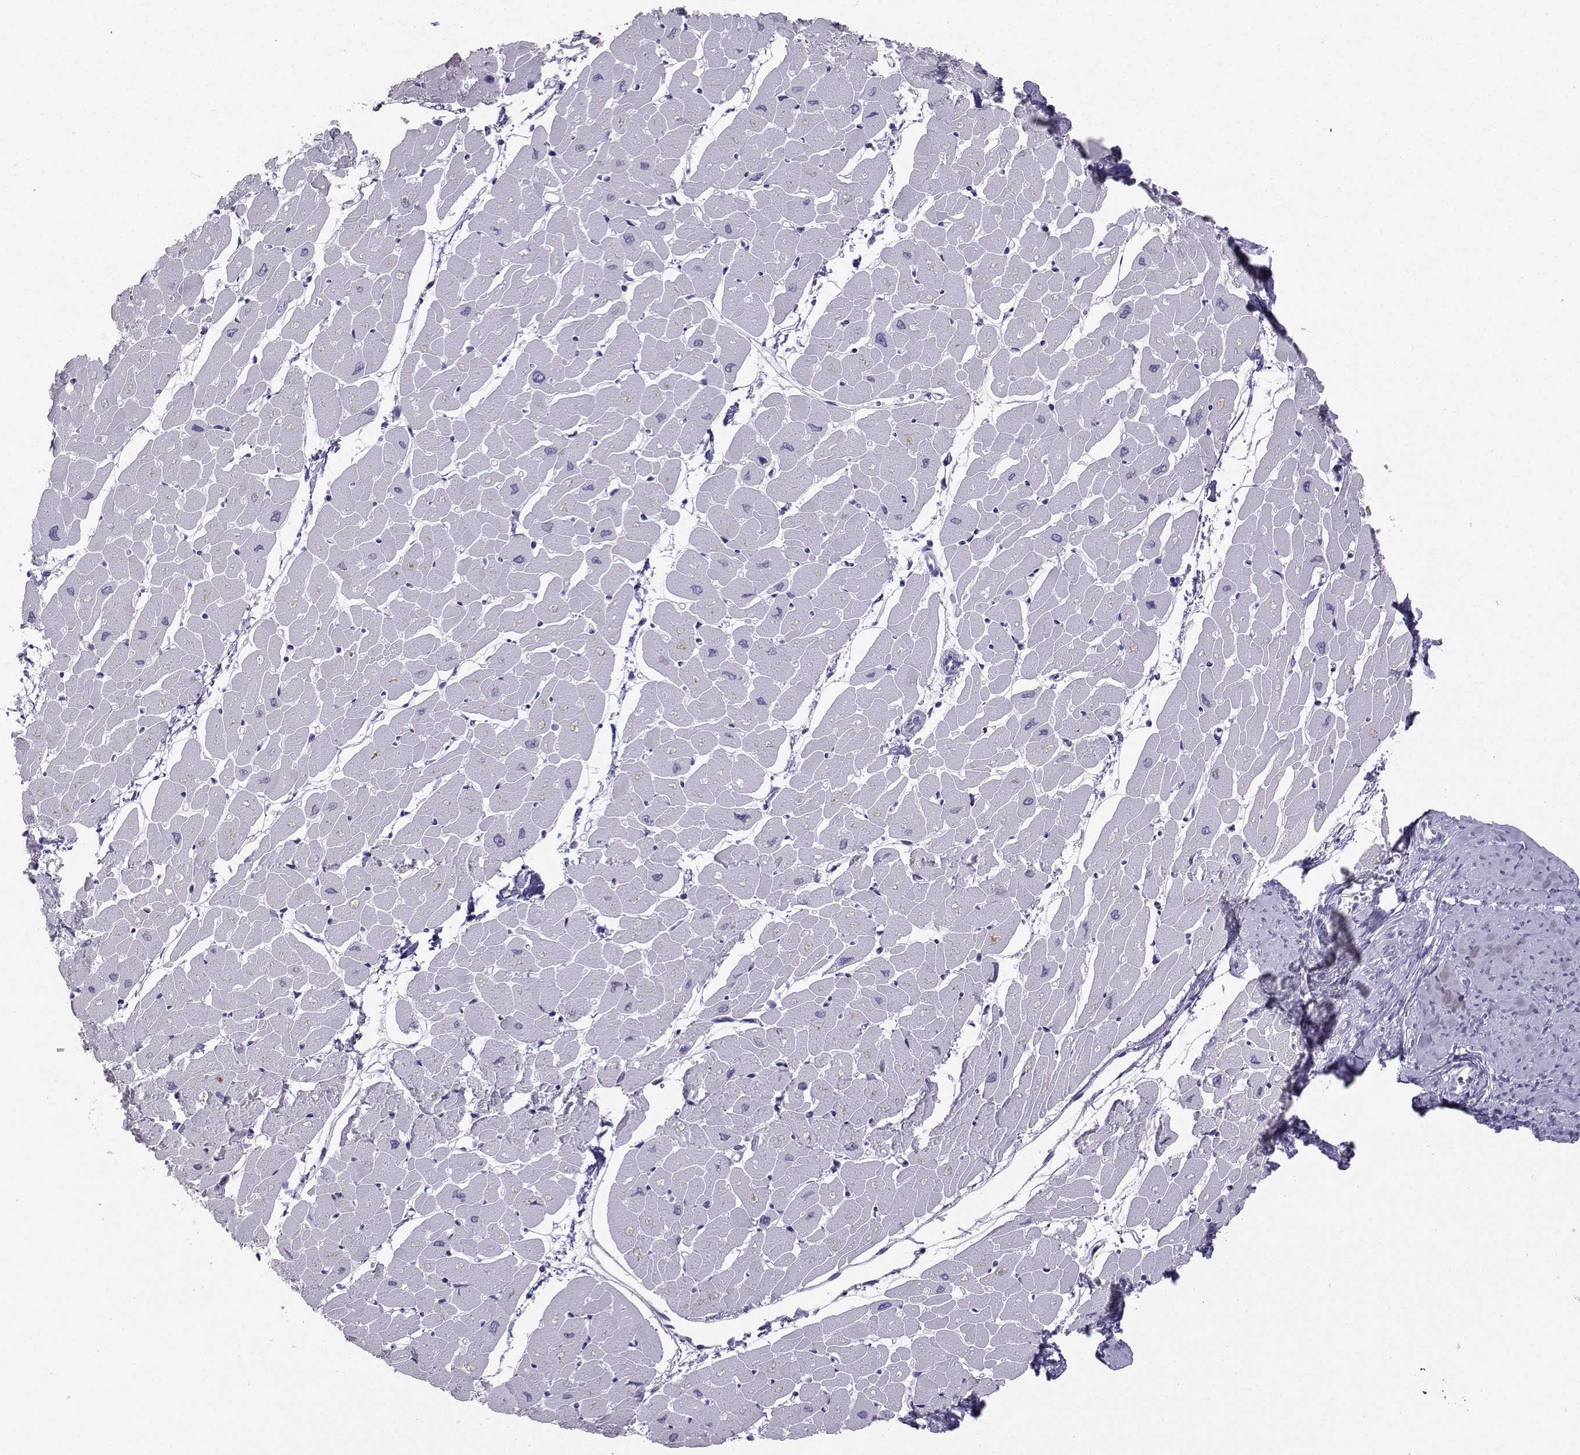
{"staining": {"intensity": "negative", "quantity": "none", "location": "none"}, "tissue": "heart muscle", "cell_type": "Cardiomyocytes", "image_type": "normal", "snomed": [{"axis": "morphology", "description": "Normal tissue, NOS"}, {"axis": "topography", "description": "Heart"}], "caption": "IHC photomicrograph of benign heart muscle: human heart muscle stained with DAB shows no significant protein expression in cardiomyocytes.", "gene": "IQCD", "patient": {"sex": "male", "age": 57}}